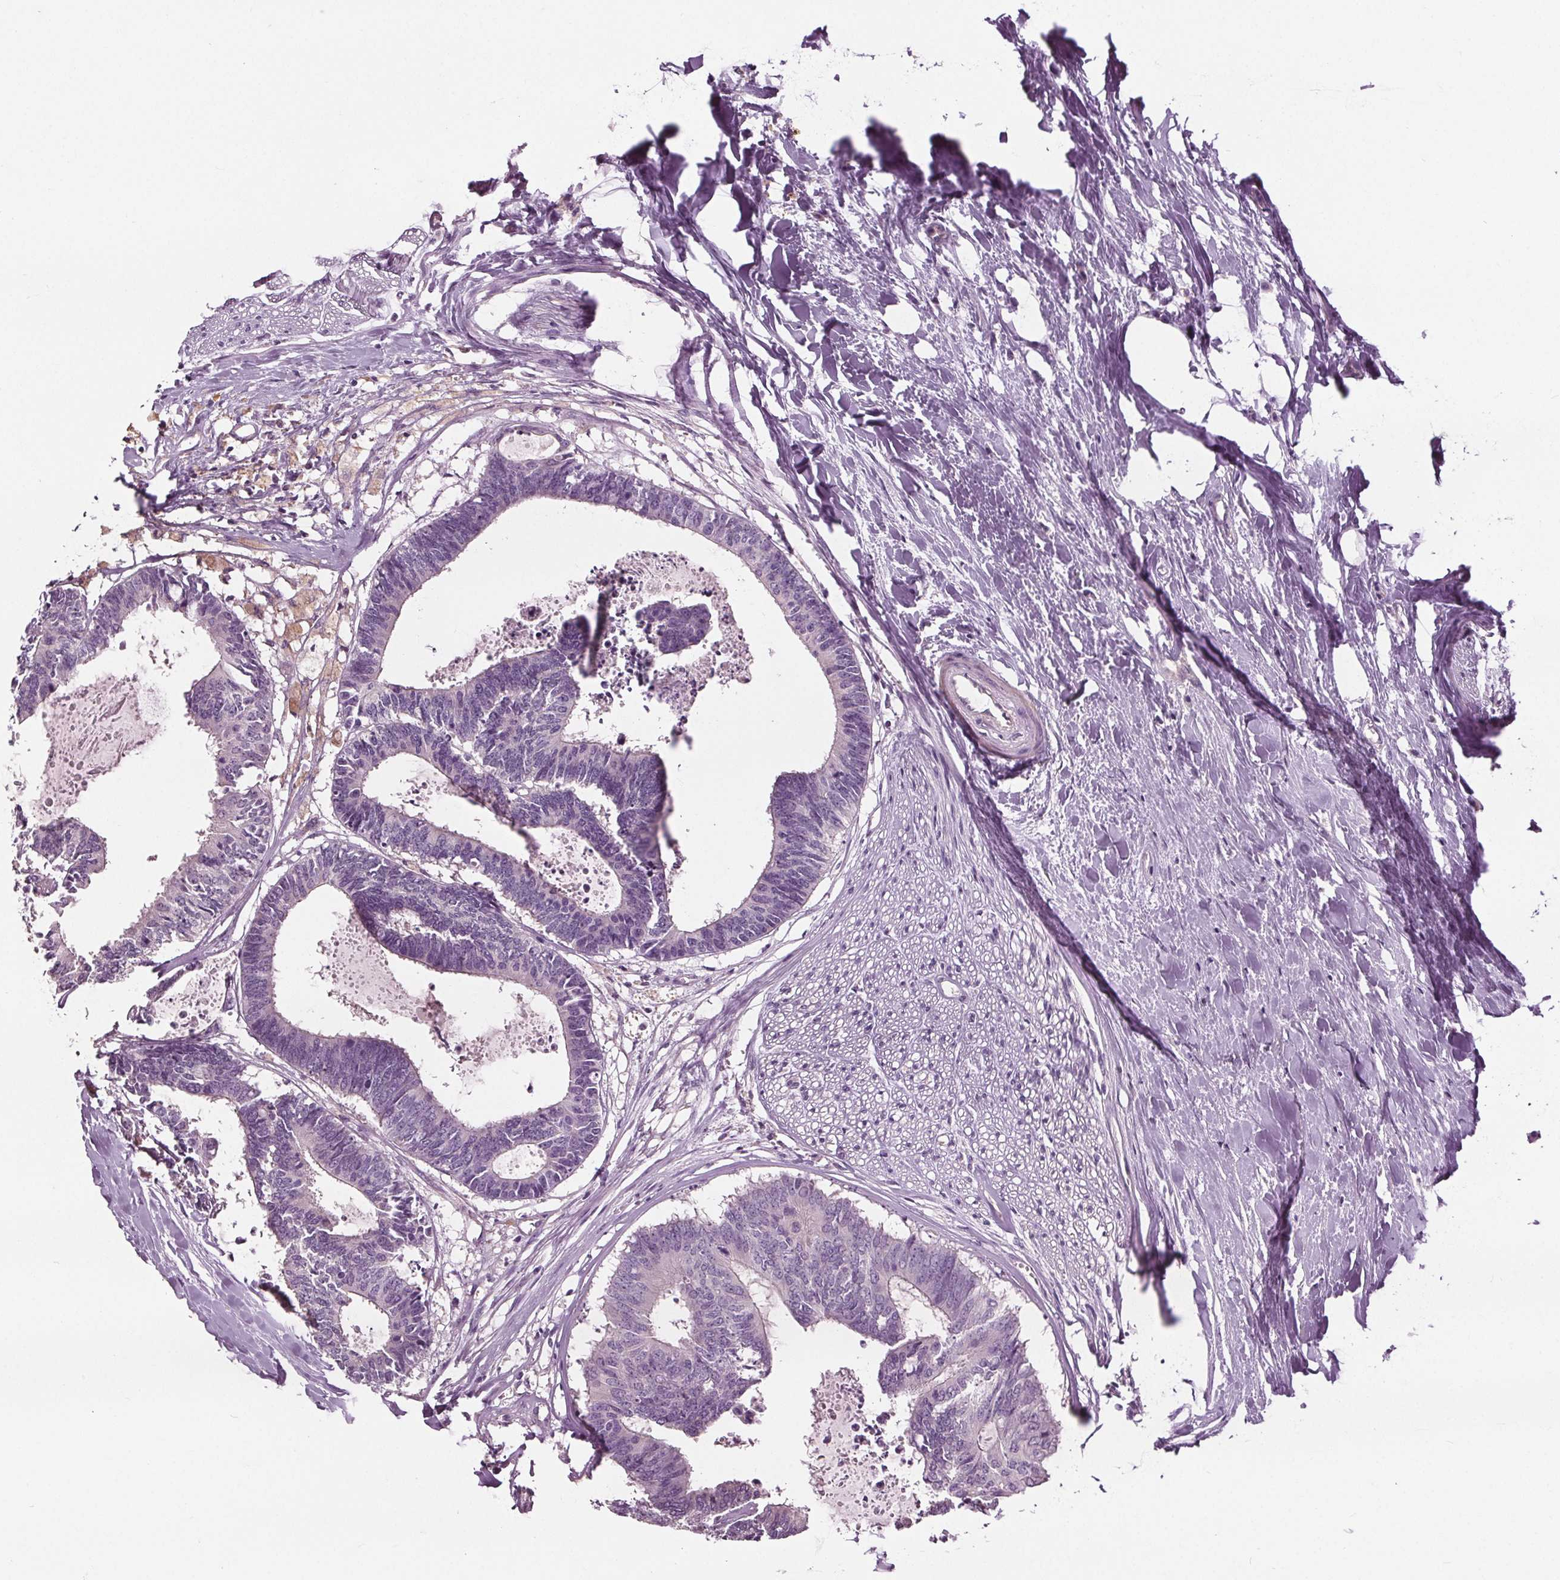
{"staining": {"intensity": "negative", "quantity": "none", "location": "none"}, "tissue": "colorectal cancer", "cell_type": "Tumor cells", "image_type": "cancer", "snomed": [{"axis": "morphology", "description": "Adenocarcinoma, NOS"}, {"axis": "topography", "description": "Colon"}, {"axis": "topography", "description": "Rectum"}], "caption": "Immunohistochemical staining of colorectal cancer demonstrates no significant positivity in tumor cells. (IHC, brightfield microscopy, high magnification).", "gene": "RASA1", "patient": {"sex": "male", "age": 57}}